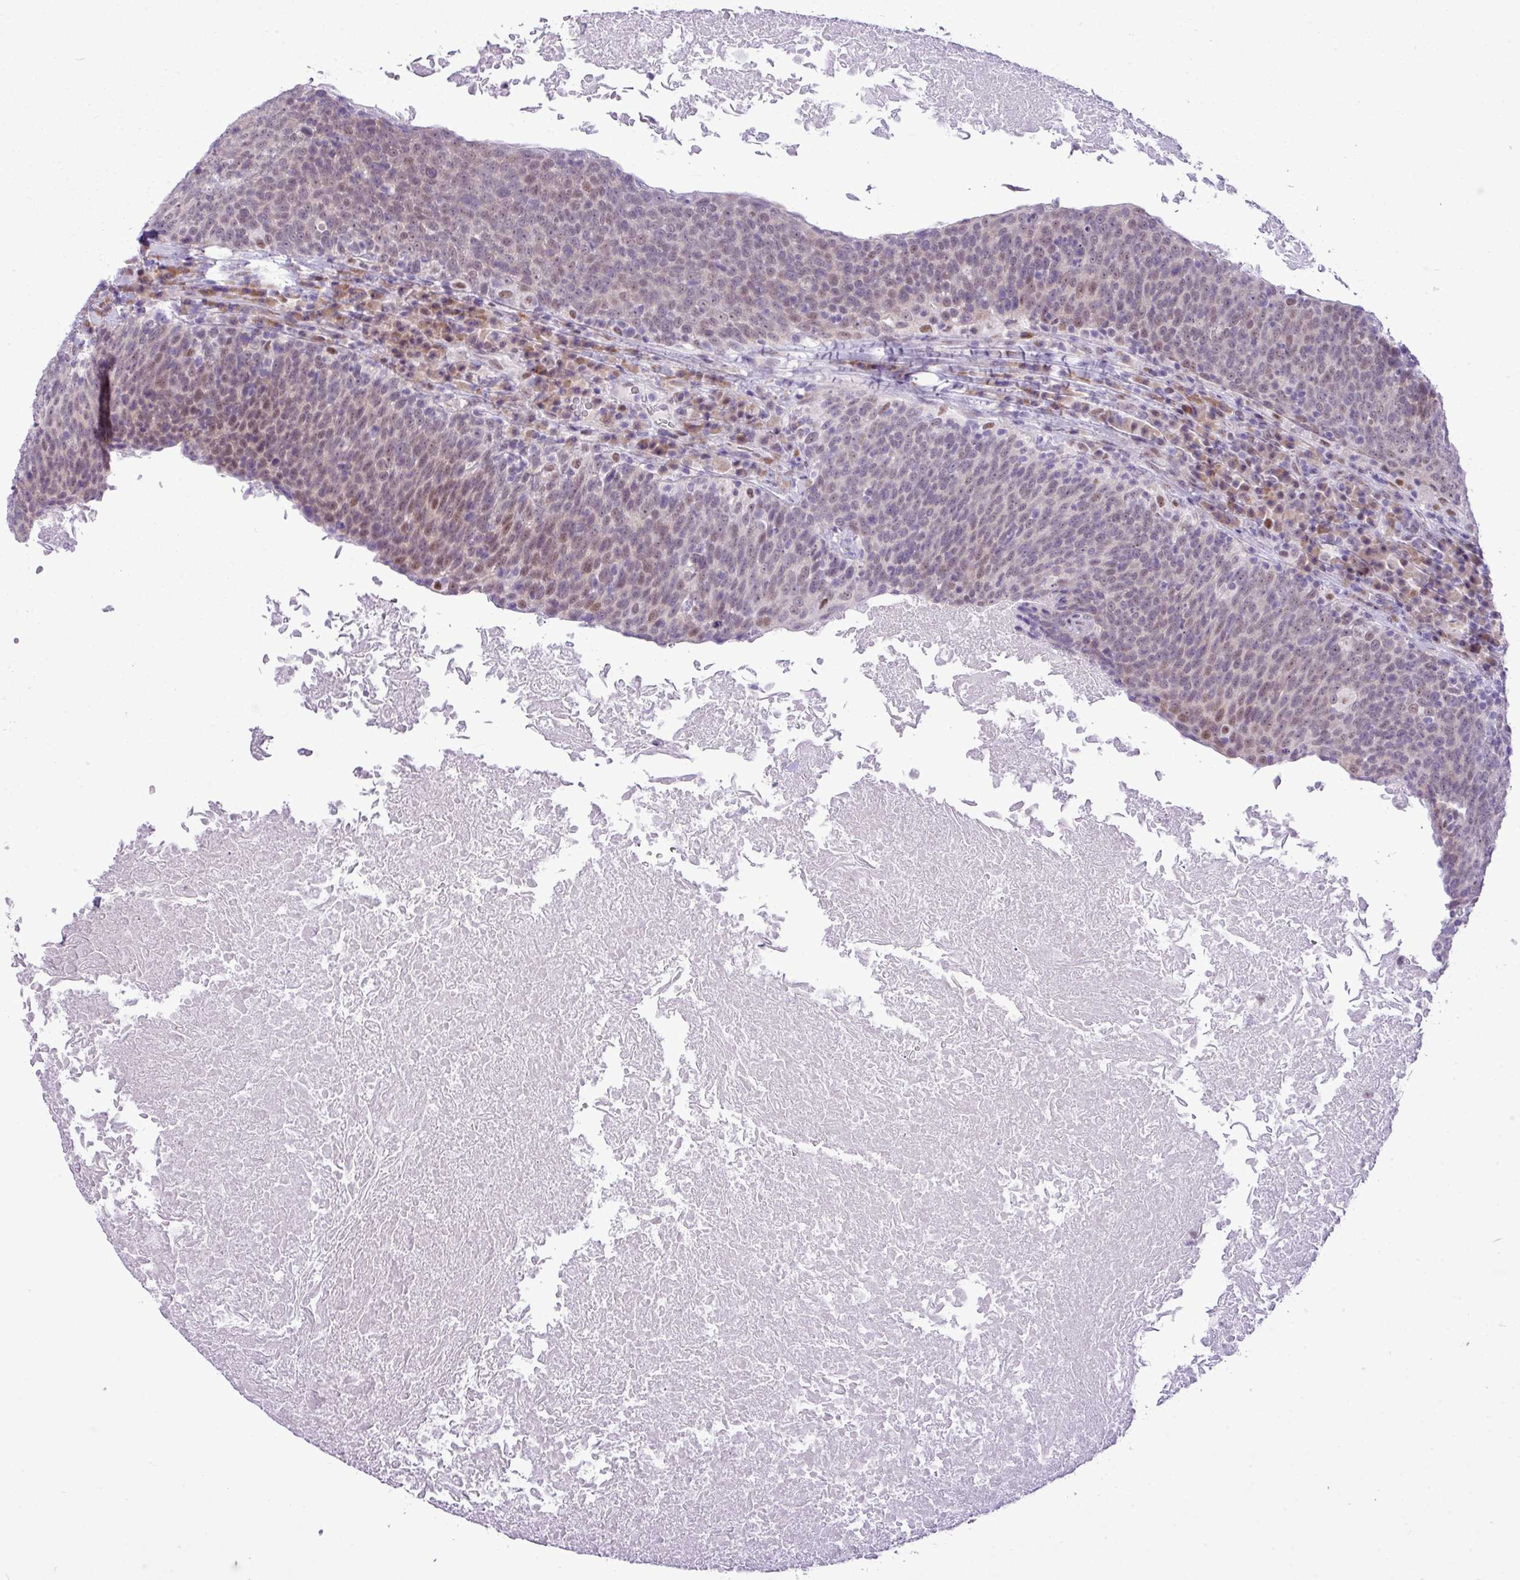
{"staining": {"intensity": "weak", "quantity": "25%-75%", "location": "nuclear"}, "tissue": "head and neck cancer", "cell_type": "Tumor cells", "image_type": "cancer", "snomed": [{"axis": "morphology", "description": "Squamous cell carcinoma, NOS"}, {"axis": "morphology", "description": "Squamous cell carcinoma, metastatic, NOS"}, {"axis": "topography", "description": "Lymph node"}, {"axis": "topography", "description": "Head-Neck"}], "caption": "Immunohistochemistry of human metastatic squamous cell carcinoma (head and neck) reveals low levels of weak nuclear expression in about 25%-75% of tumor cells.", "gene": "ELOA2", "patient": {"sex": "male", "age": 62}}